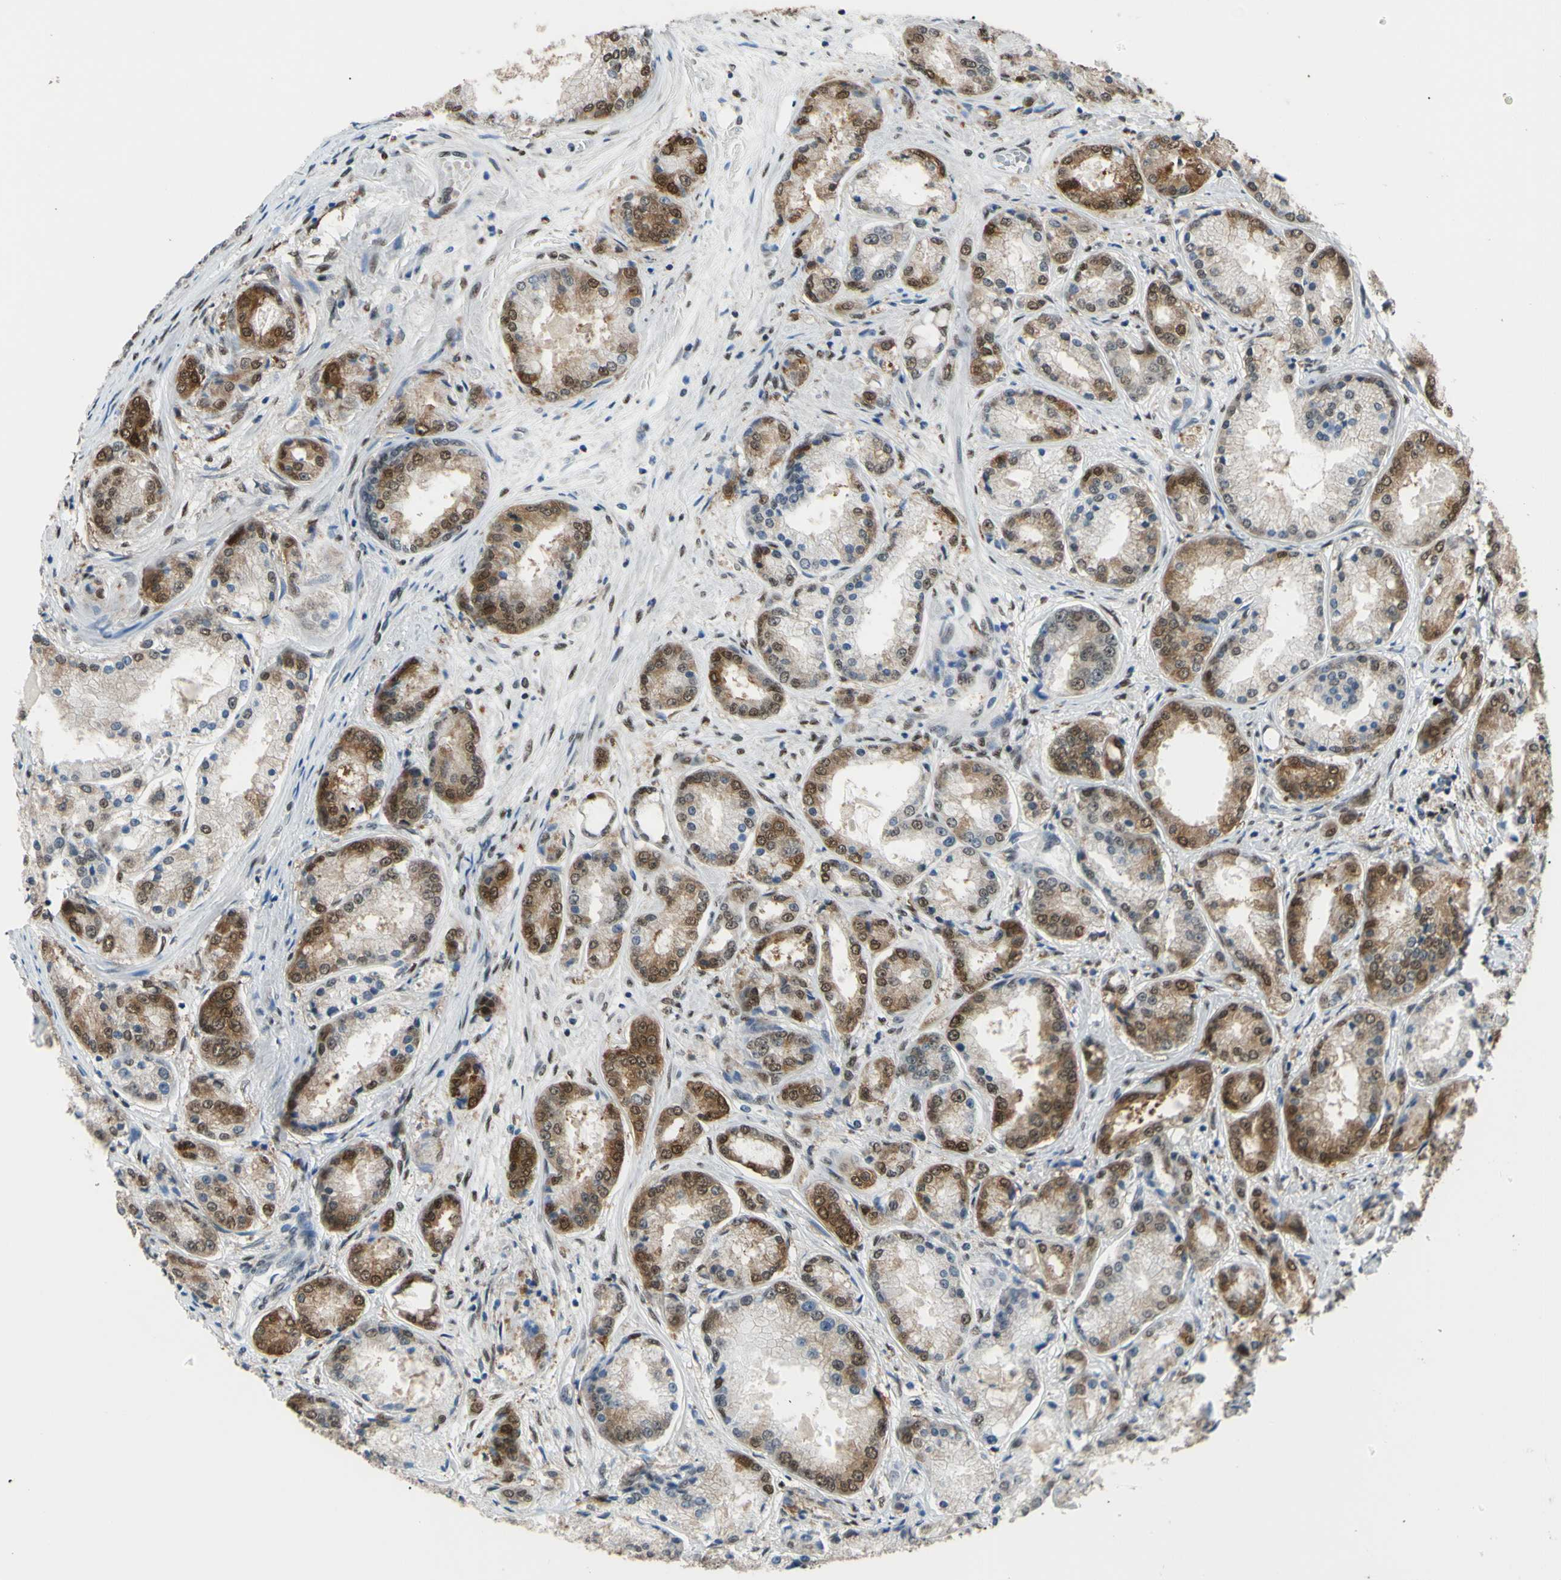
{"staining": {"intensity": "moderate", "quantity": ">75%", "location": "cytoplasmic/membranous,nuclear"}, "tissue": "prostate cancer", "cell_type": "Tumor cells", "image_type": "cancer", "snomed": [{"axis": "morphology", "description": "Adenocarcinoma, High grade"}, {"axis": "topography", "description": "Prostate"}], "caption": "High-grade adenocarcinoma (prostate) stained with a brown dye exhibits moderate cytoplasmic/membranous and nuclear positive positivity in approximately >75% of tumor cells.", "gene": "FKBP5", "patient": {"sex": "male", "age": 59}}